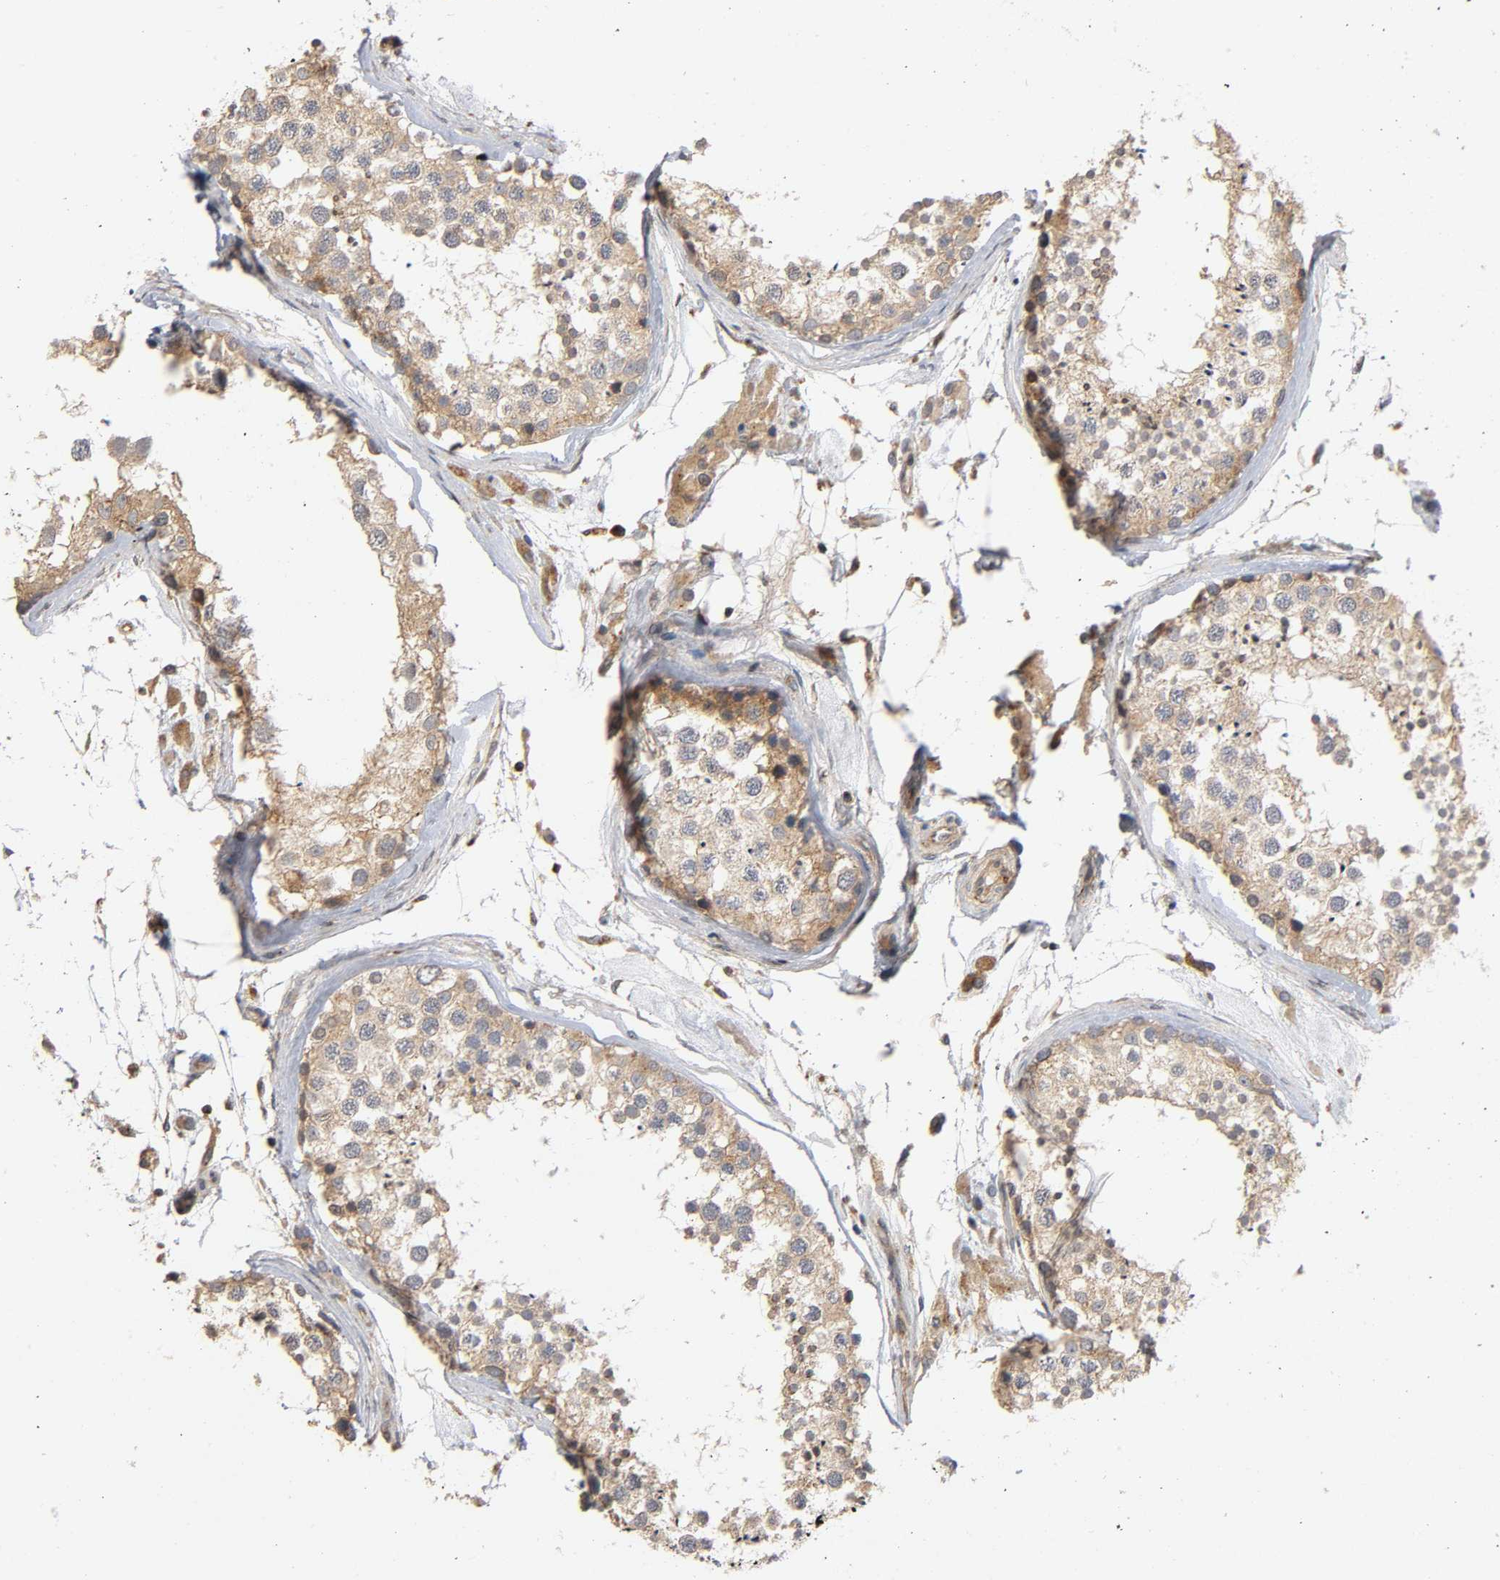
{"staining": {"intensity": "moderate", "quantity": ">75%", "location": "cytoplasmic/membranous"}, "tissue": "testis", "cell_type": "Cells in seminiferous ducts", "image_type": "normal", "snomed": [{"axis": "morphology", "description": "Normal tissue, NOS"}, {"axis": "topography", "description": "Testis"}], "caption": "Immunohistochemistry (IHC) of normal testis shows medium levels of moderate cytoplasmic/membranous positivity in approximately >75% of cells in seminiferous ducts.", "gene": "IKBKB", "patient": {"sex": "male", "age": 46}}